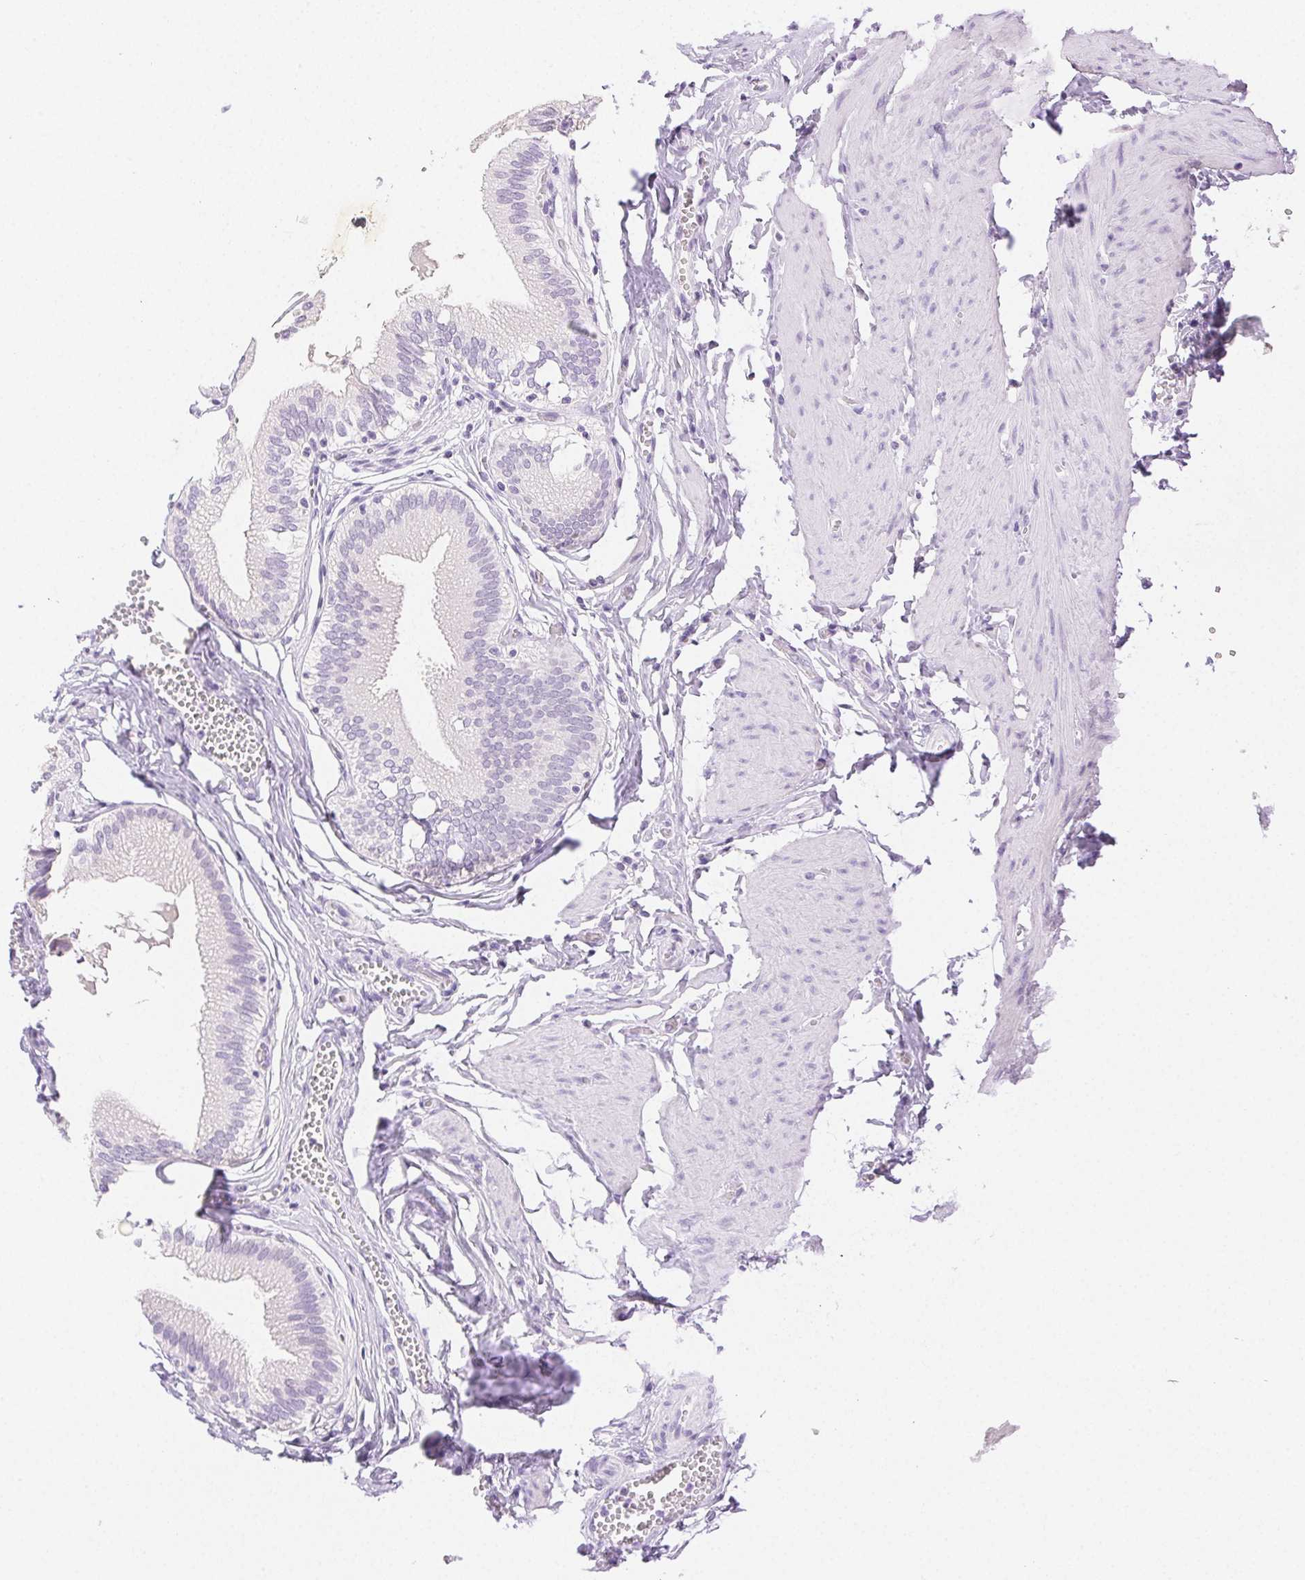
{"staining": {"intensity": "negative", "quantity": "none", "location": "none"}, "tissue": "gallbladder", "cell_type": "Glandular cells", "image_type": "normal", "snomed": [{"axis": "morphology", "description": "Normal tissue, NOS"}, {"axis": "topography", "description": "Gallbladder"}, {"axis": "topography", "description": "Peripheral nerve tissue"}], "caption": "A photomicrograph of human gallbladder is negative for staining in glandular cells. (IHC, brightfield microscopy, high magnification).", "gene": "SPACA4", "patient": {"sex": "male", "age": 17}}